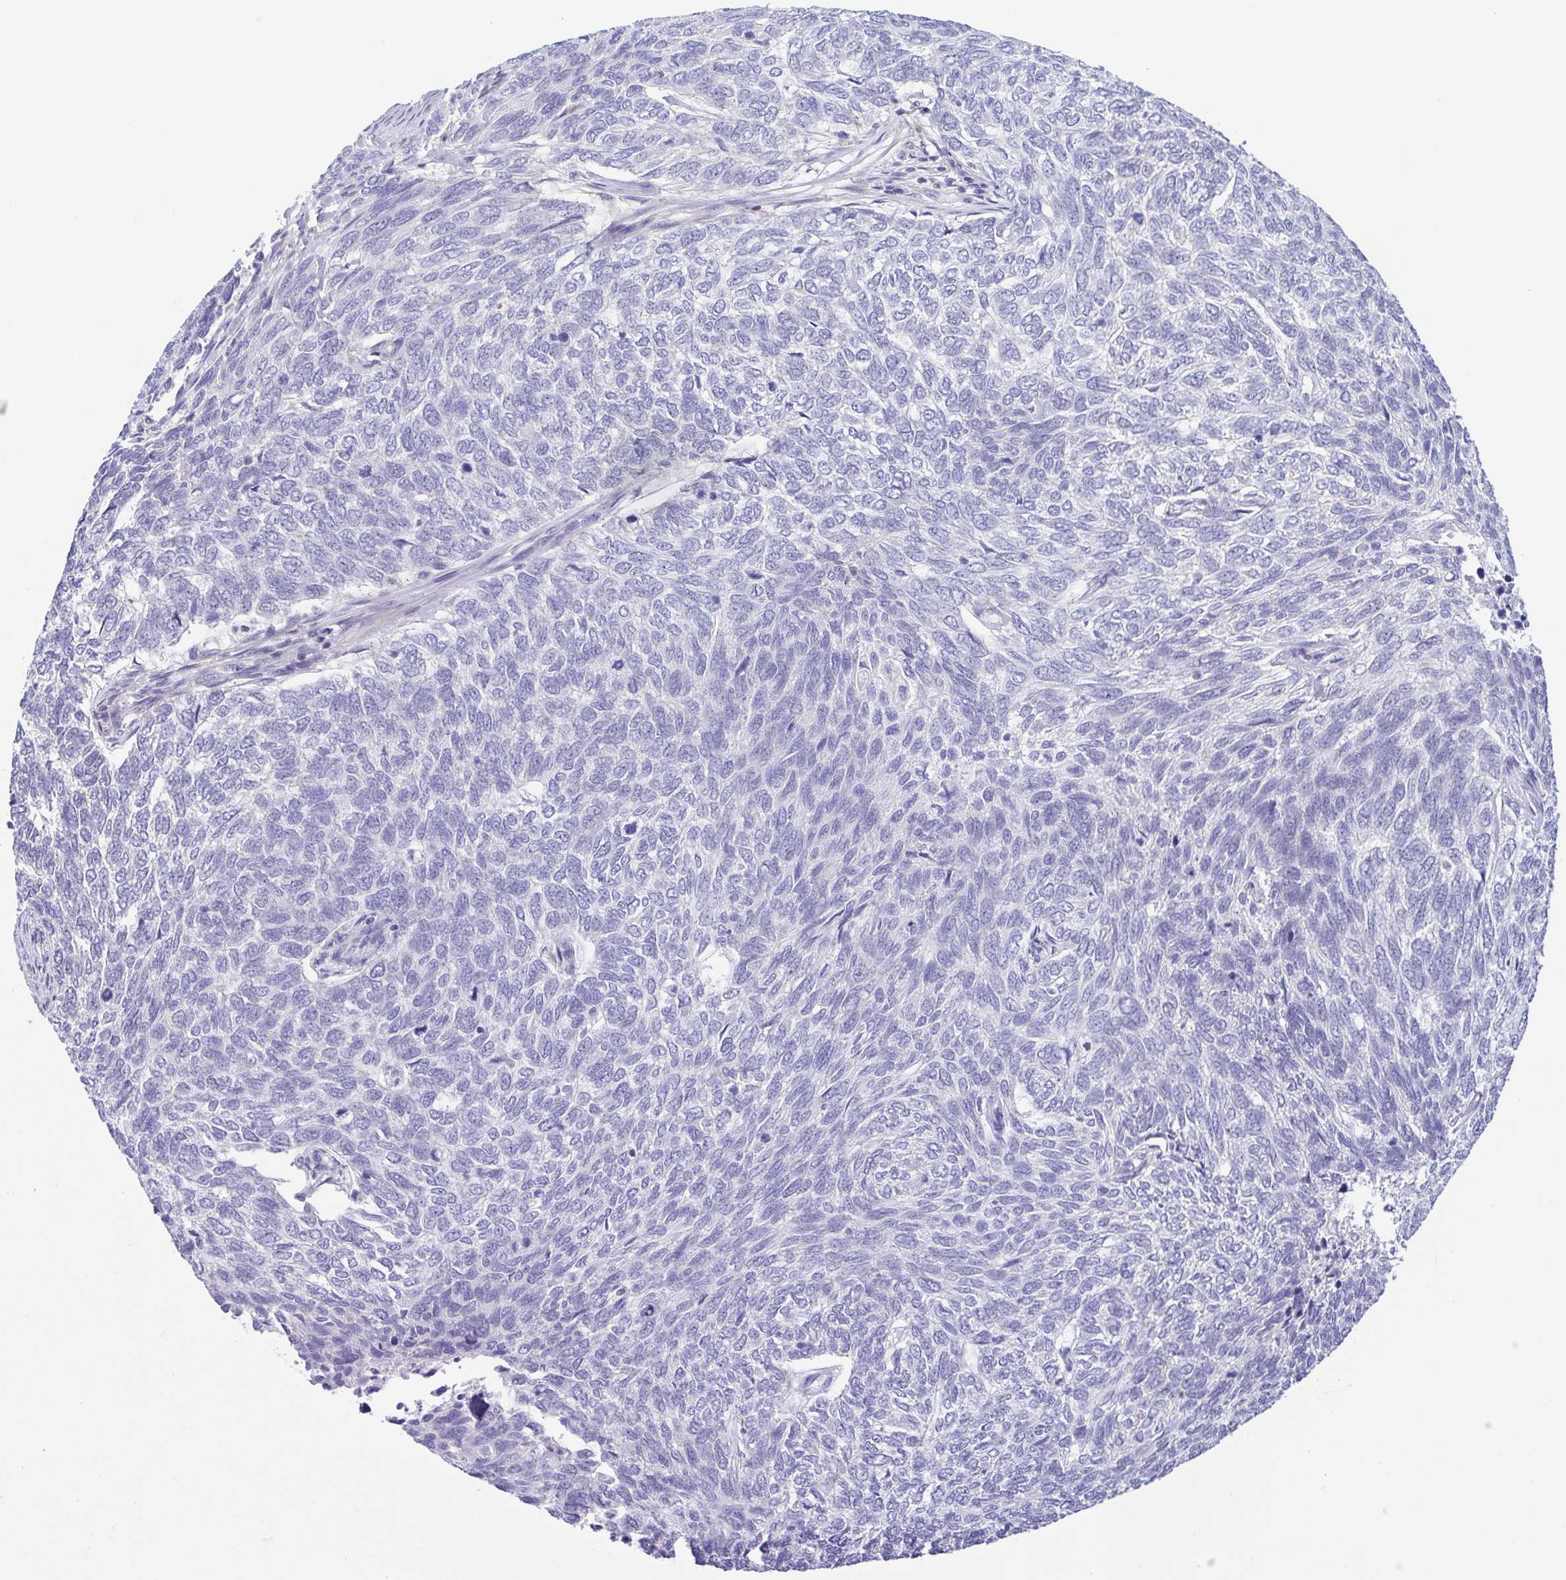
{"staining": {"intensity": "negative", "quantity": "none", "location": "none"}, "tissue": "skin cancer", "cell_type": "Tumor cells", "image_type": "cancer", "snomed": [{"axis": "morphology", "description": "Basal cell carcinoma"}, {"axis": "topography", "description": "Skin"}], "caption": "Immunohistochemical staining of human skin cancer (basal cell carcinoma) reveals no significant staining in tumor cells.", "gene": "GPR182", "patient": {"sex": "female", "age": 65}}